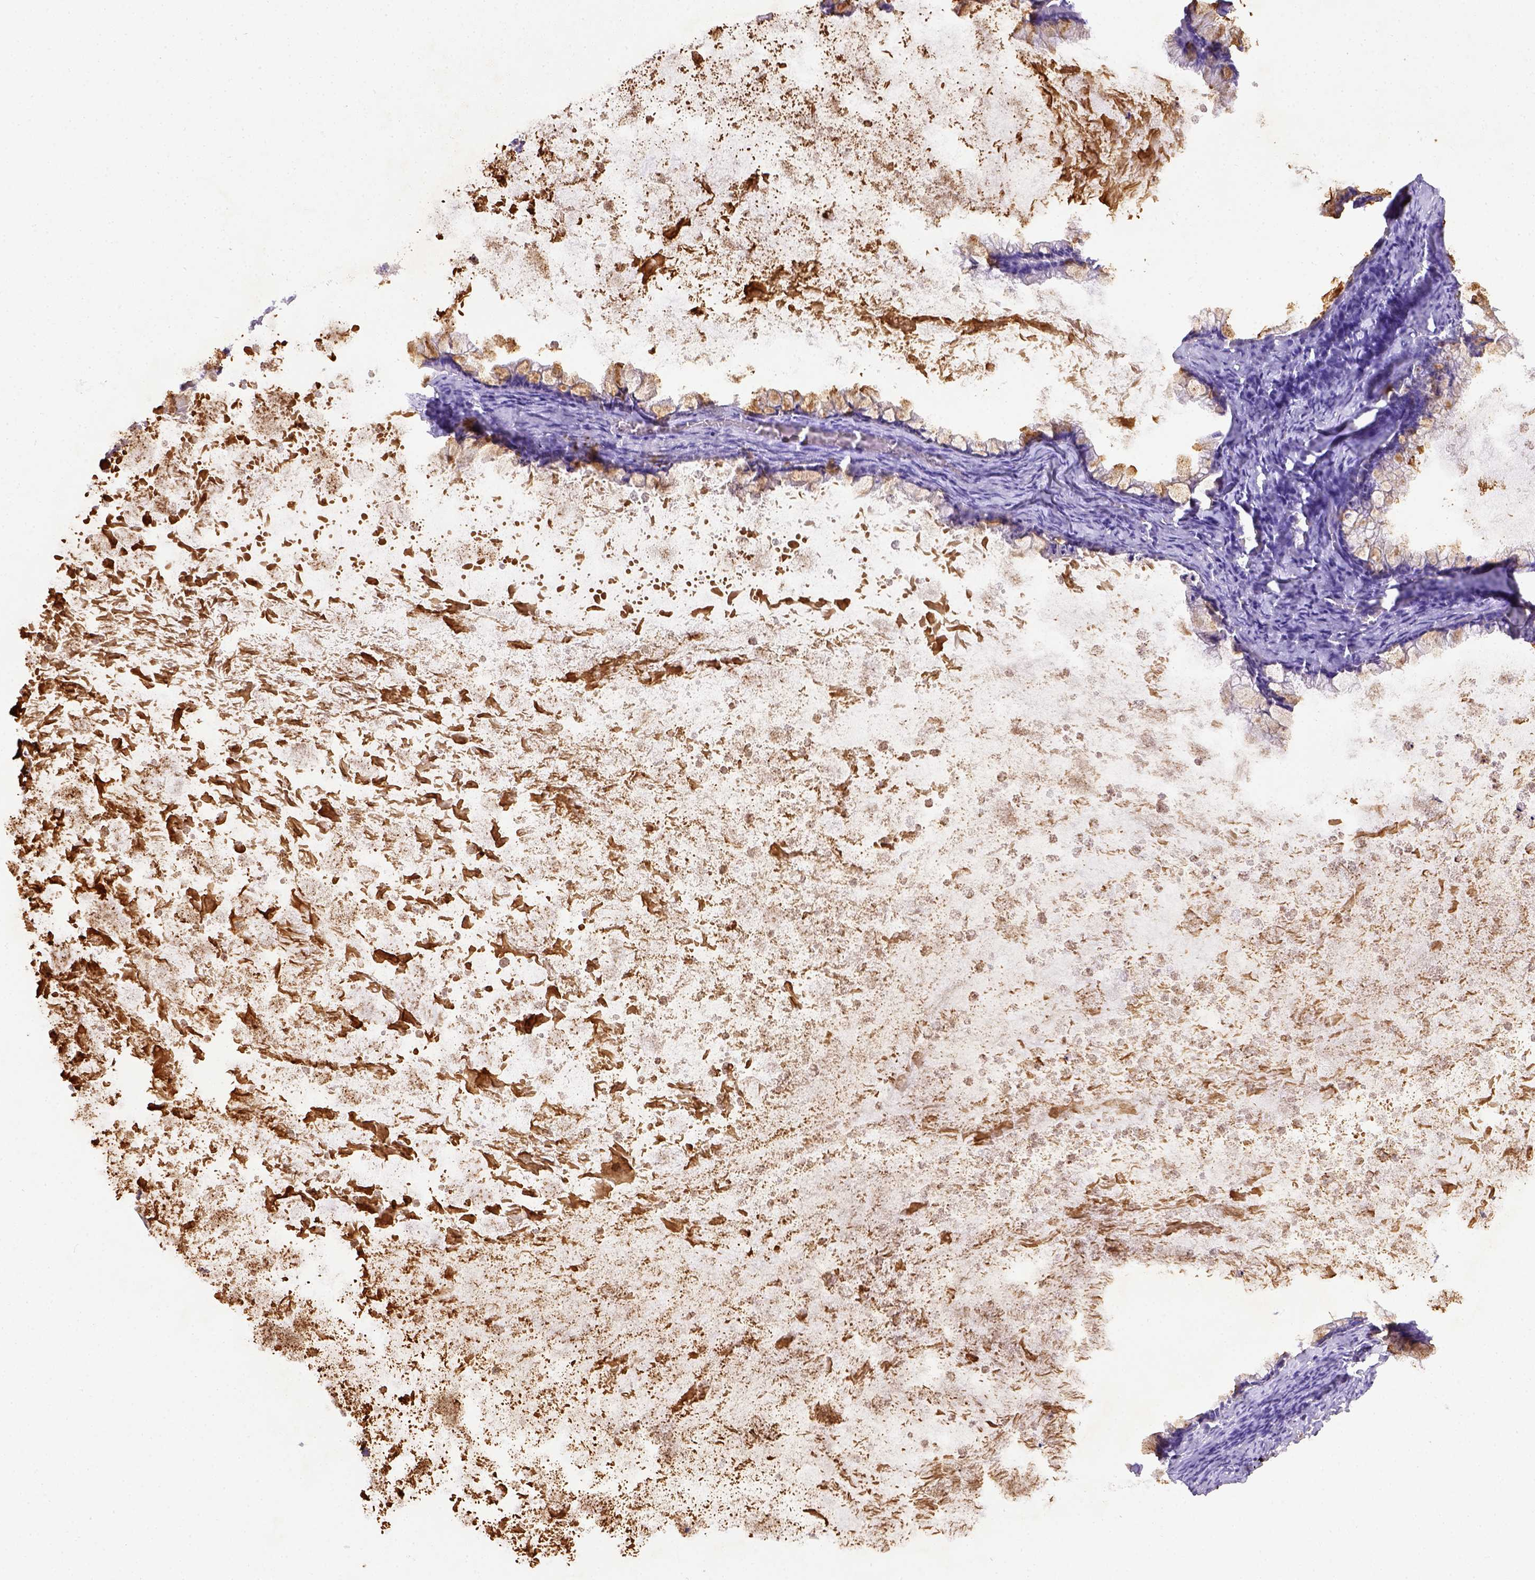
{"staining": {"intensity": "moderate", "quantity": "25%-75%", "location": "cytoplasmic/membranous"}, "tissue": "ovarian cancer", "cell_type": "Tumor cells", "image_type": "cancer", "snomed": [{"axis": "morphology", "description": "Cystadenocarcinoma, mucinous, NOS"}, {"axis": "topography", "description": "Ovary"}], "caption": "Immunohistochemistry (DAB) staining of ovarian cancer demonstrates moderate cytoplasmic/membranous protein expression in about 25%-75% of tumor cells.", "gene": "CD40", "patient": {"sex": "female", "age": 67}}